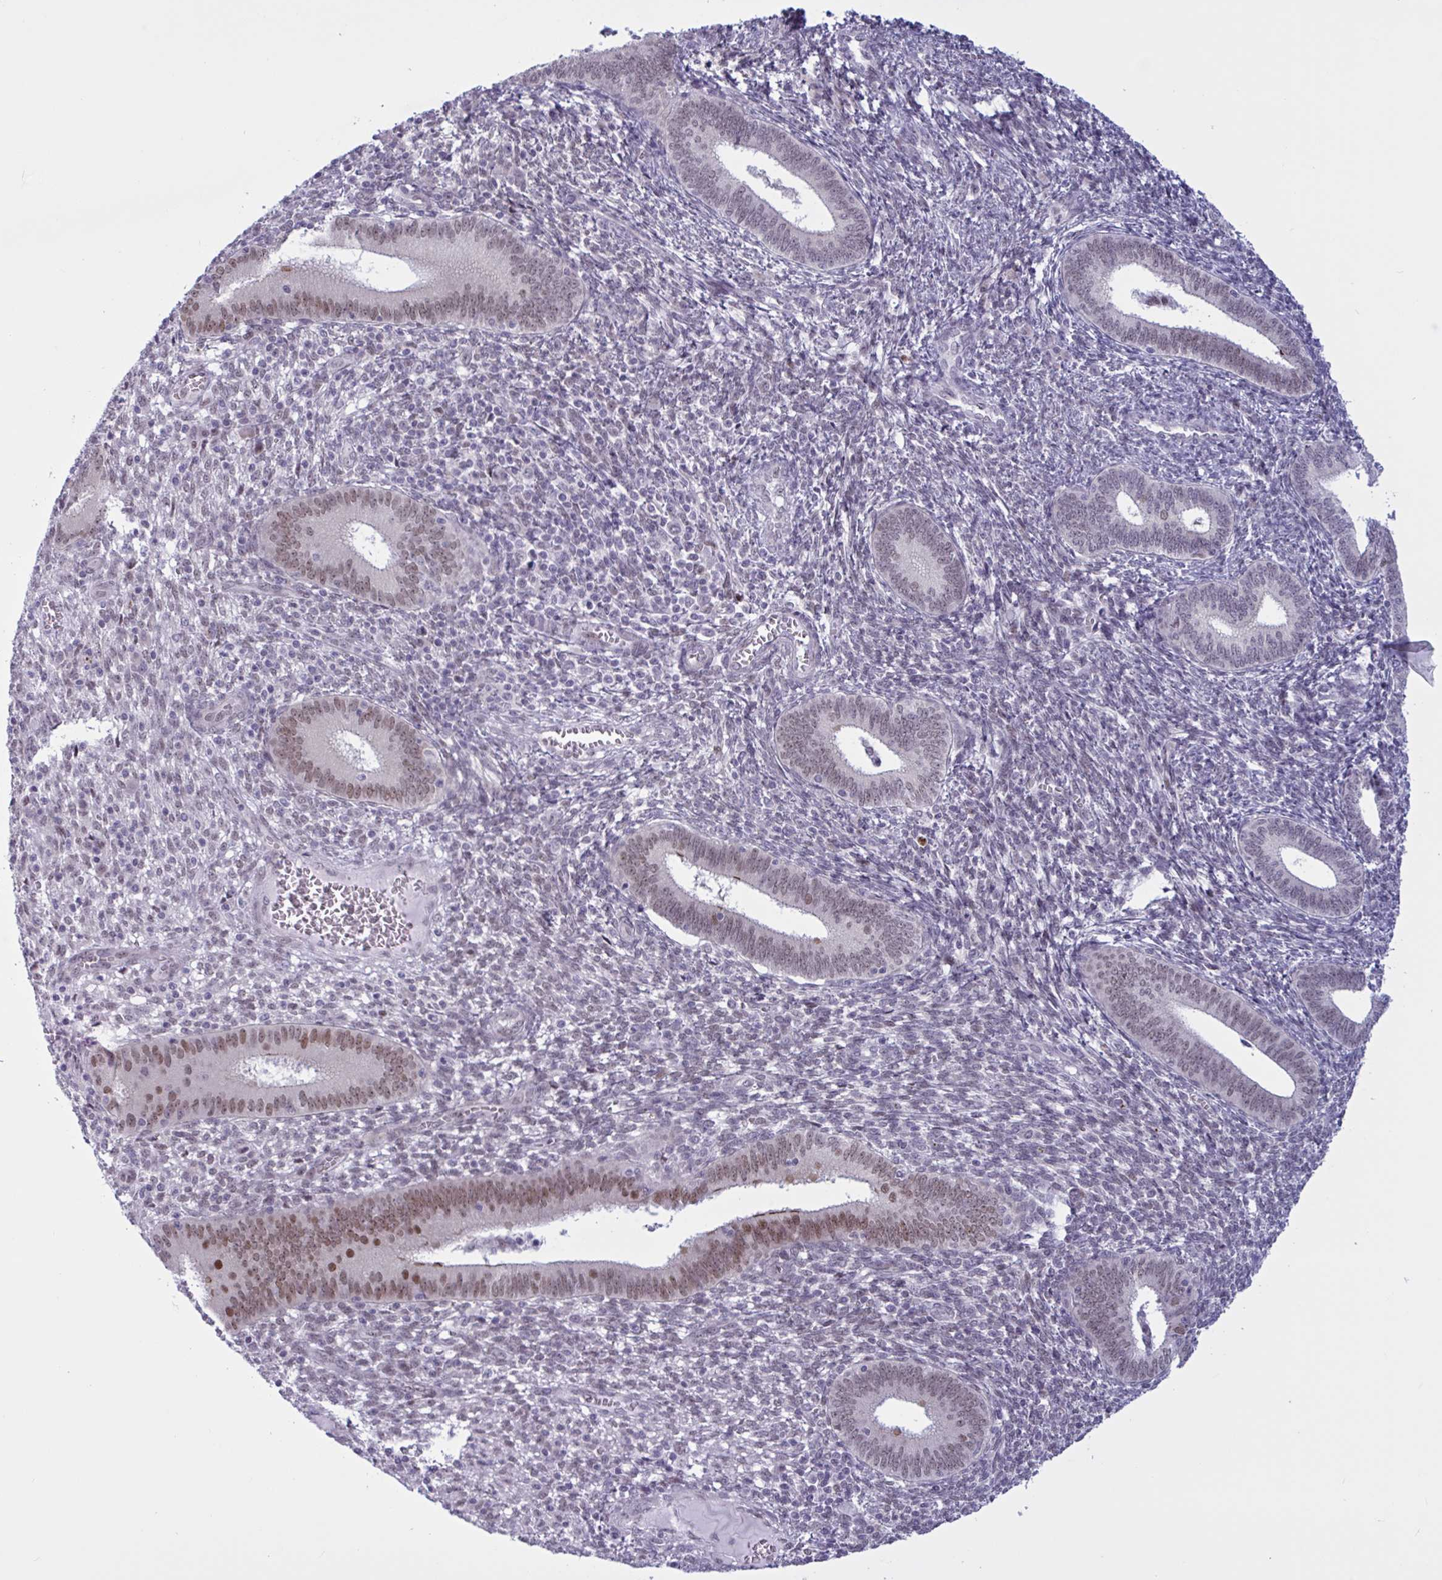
{"staining": {"intensity": "negative", "quantity": "none", "location": "none"}, "tissue": "endometrium", "cell_type": "Cells in endometrial stroma", "image_type": "normal", "snomed": [{"axis": "morphology", "description": "Normal tissue, NOS"}, {"axis": "topography", "description": "Endometrium"}], "caption": "The immunohistochemistry photomicrograph has no significant staining in cells in endometrial stroma of endometrium.", "gene": "PRMT6", "patient": {"sex": "female", "age": 41}}